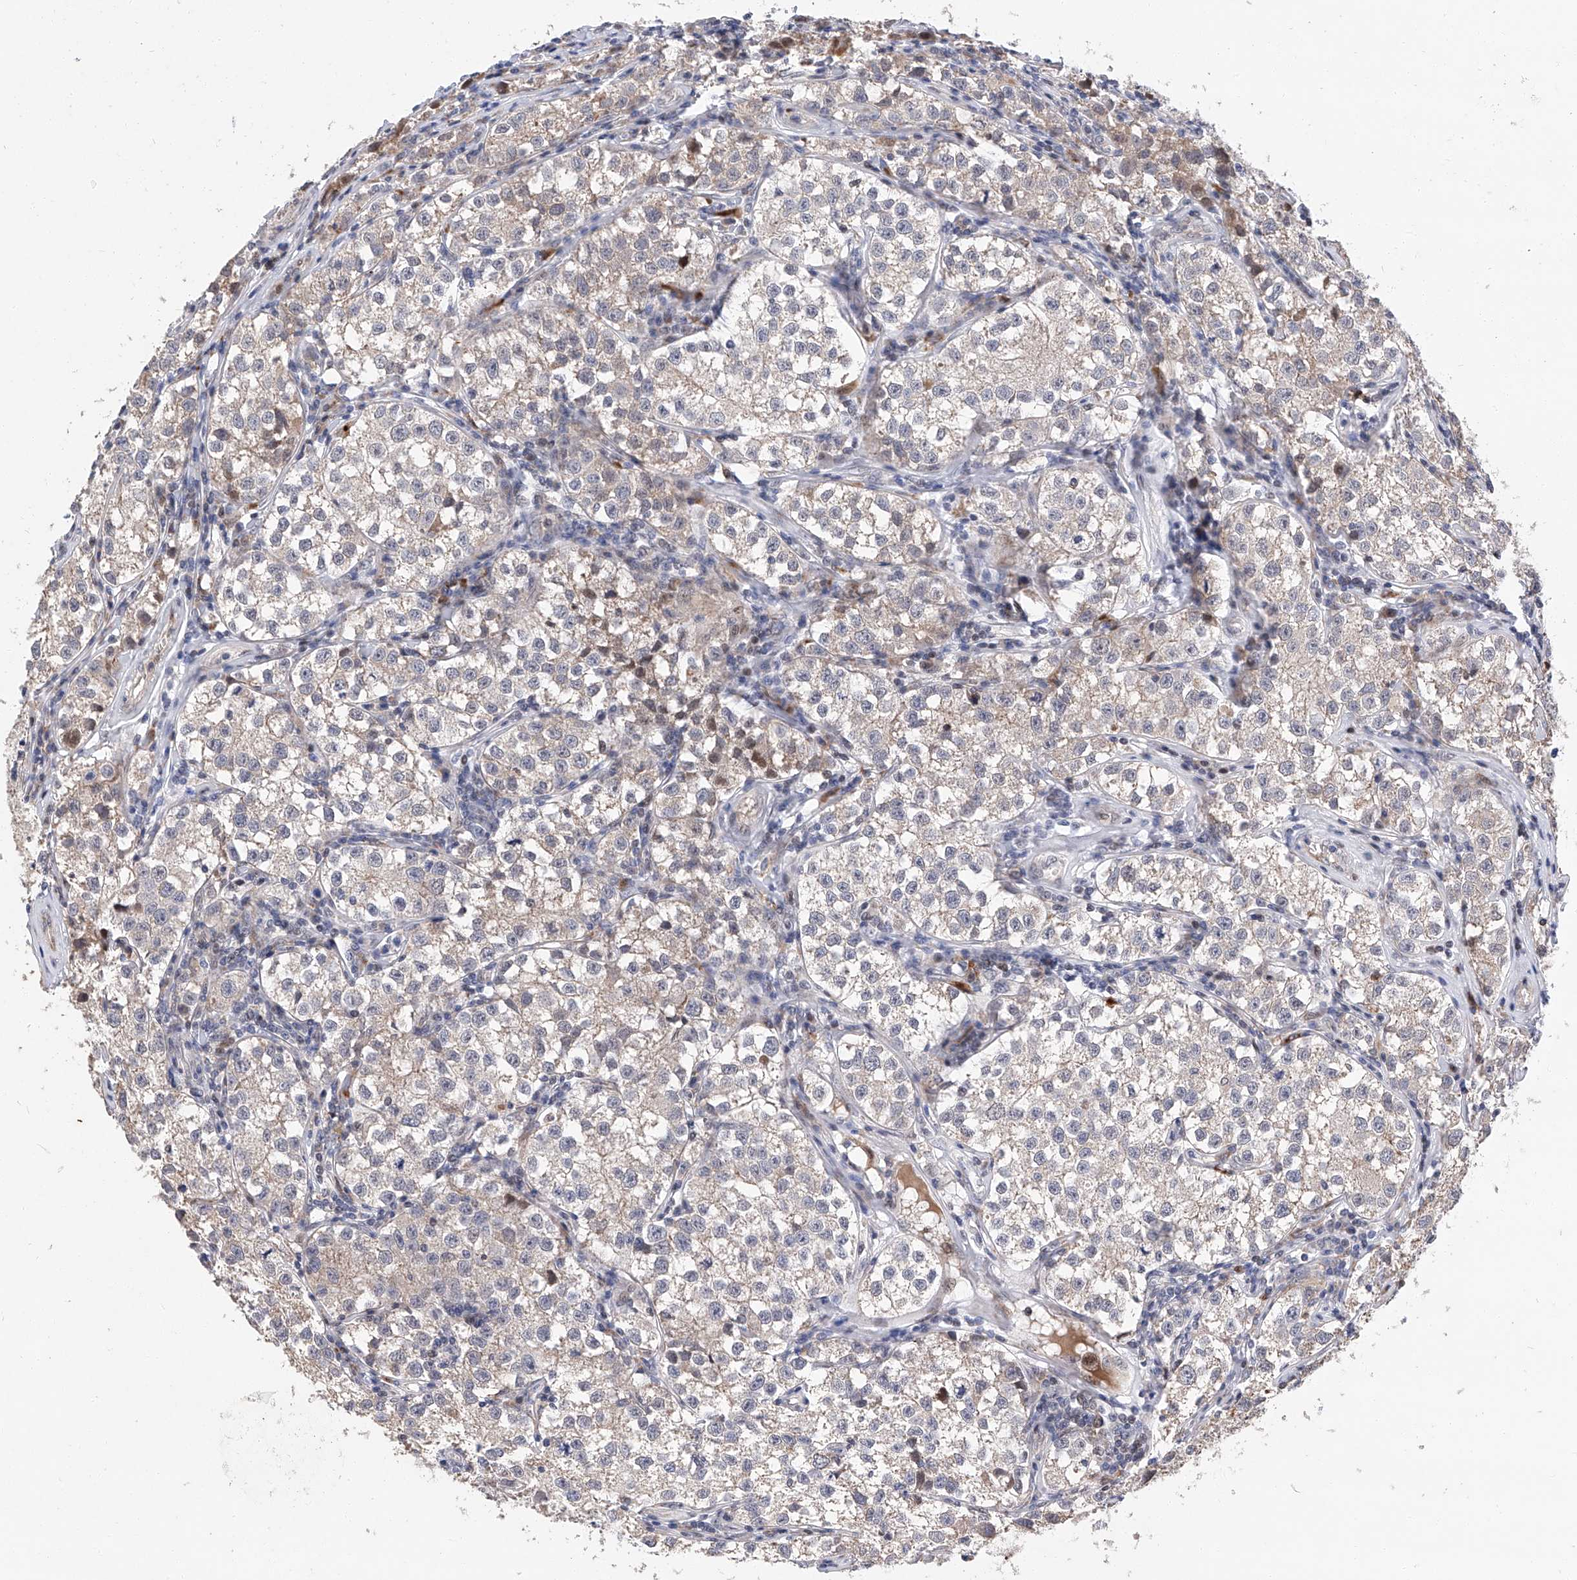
{"staining": {"intensity": "negative", "quantity": "none", "location": "none"}, "tissue": "testis cancer", "cell_type": "Tumor cells", "image_type": "cancer", "snomed": [{"axis": "morphology", "description": "Seminoma, NOS"}, {"axis": "morphology", "description": "Carcinoma, Embryonal, NOS"}, {"axis": "topography", "description": "Testis"}], "caption": "Immunohistochemistry (IHC) of human testis cancer (embryonal carcinoma) exhibits no positivity in tumor cells.", "gene": "FARP2", "patient": {"sex": "male", "age": 43}}